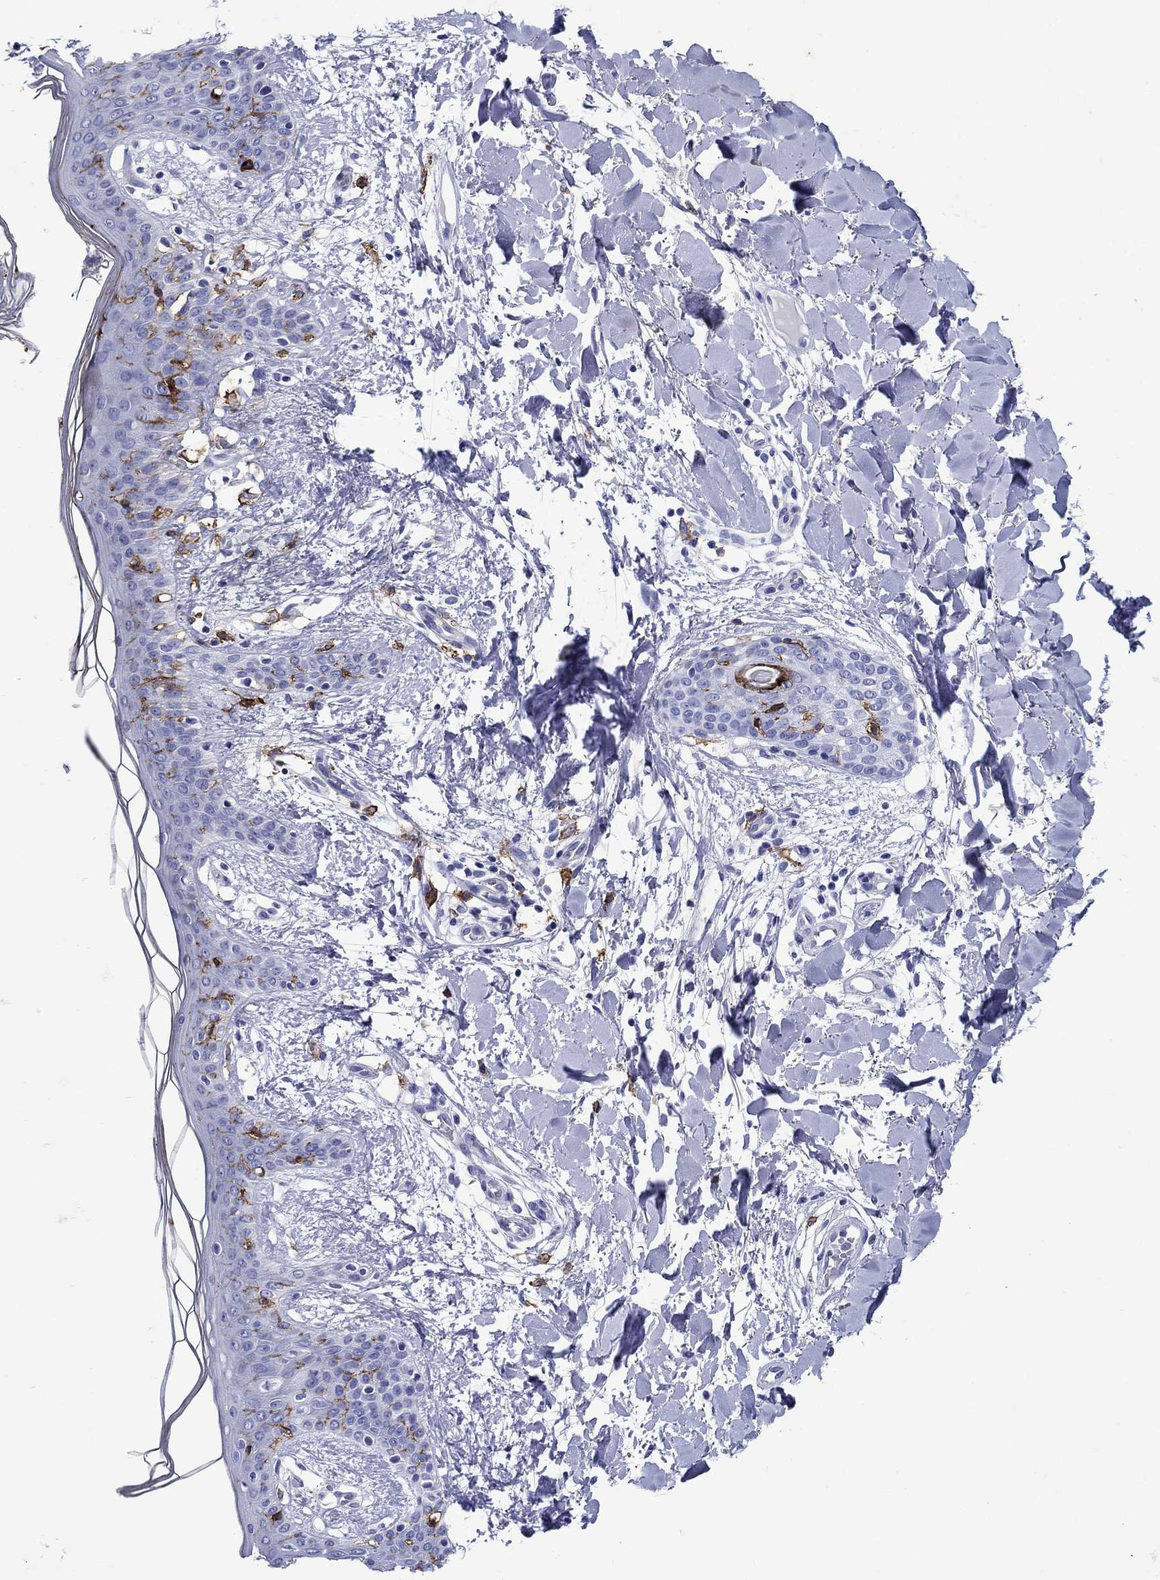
{"staining": {"intensity": "negative", "quantity": "none", "location": "none"}, "tissue": "skin", "cell_type": "Fibroblasts", "image_type": "normal", "snomed": [{"axis": "morphology", "description": "Normal tissue, NOS"}, {"axis": "topography", "description": "Skin"}], "caption": "Immunohistochemical staining of benign skin demonstrates no significant positivity in fibroblasts.", "gene": "CD1A", "patient": {"sex": "female", "age": 34}}